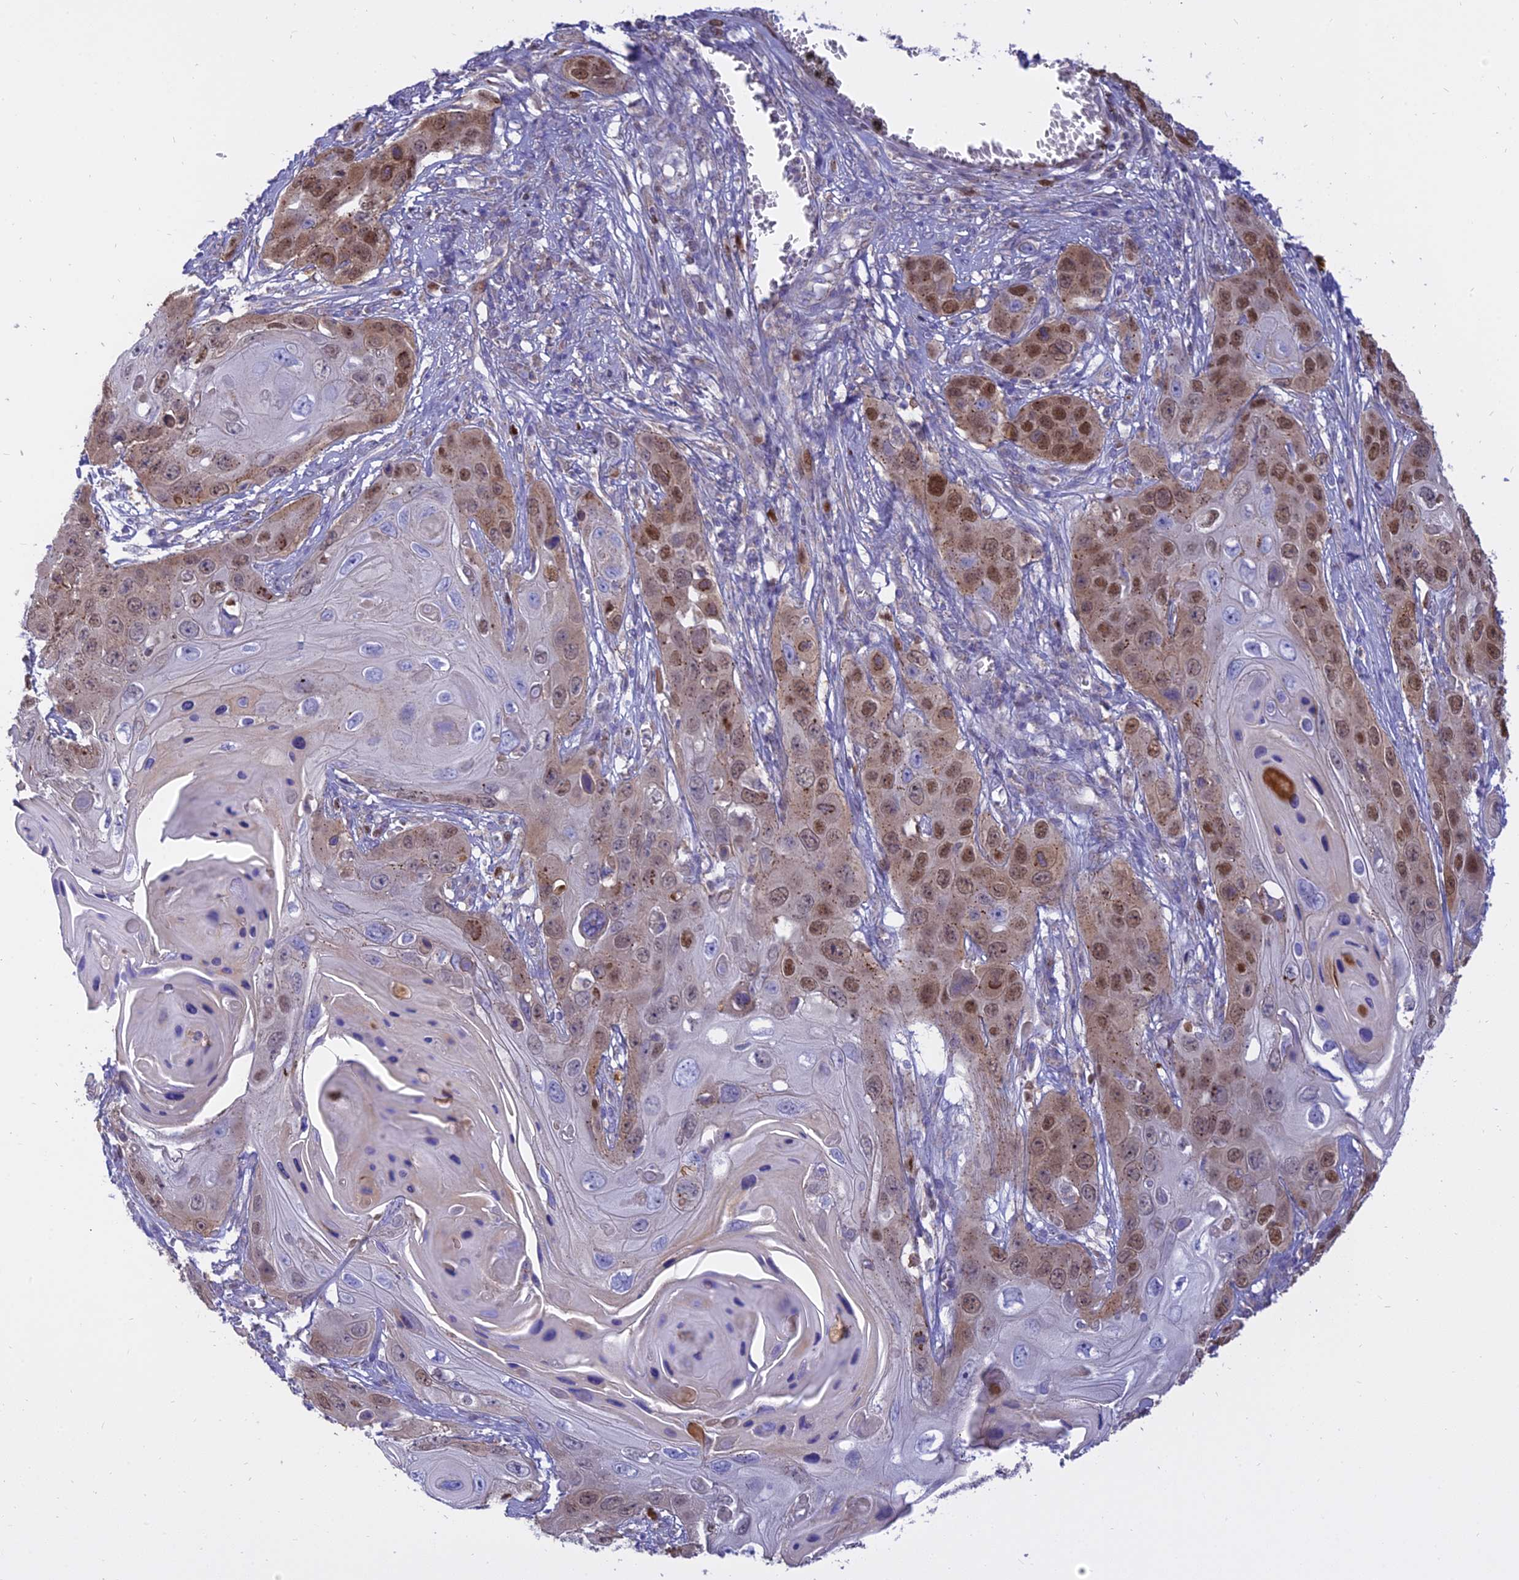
{"staining": {"intensity": "moderate", "quantity": "25%-75%", "location": "nuclear"}, "tissue": "skin cancer", "cell_type": "Tumor cells", "image_type": "cancer", "snomed": [{"axis": "morphology", "description": "Squamous cell carcinoma, NOS"}, {"axis": "topography", "description": "Skin"}], "caption": "Skin squamous cell carcinoma was stained to show a protein in brown. There is medium levels of moderate nuclear positivity in approximately 25%-75% of tumor cells.", "gene": "CENPV", "patient": {"sex": "male", "age": 55}}